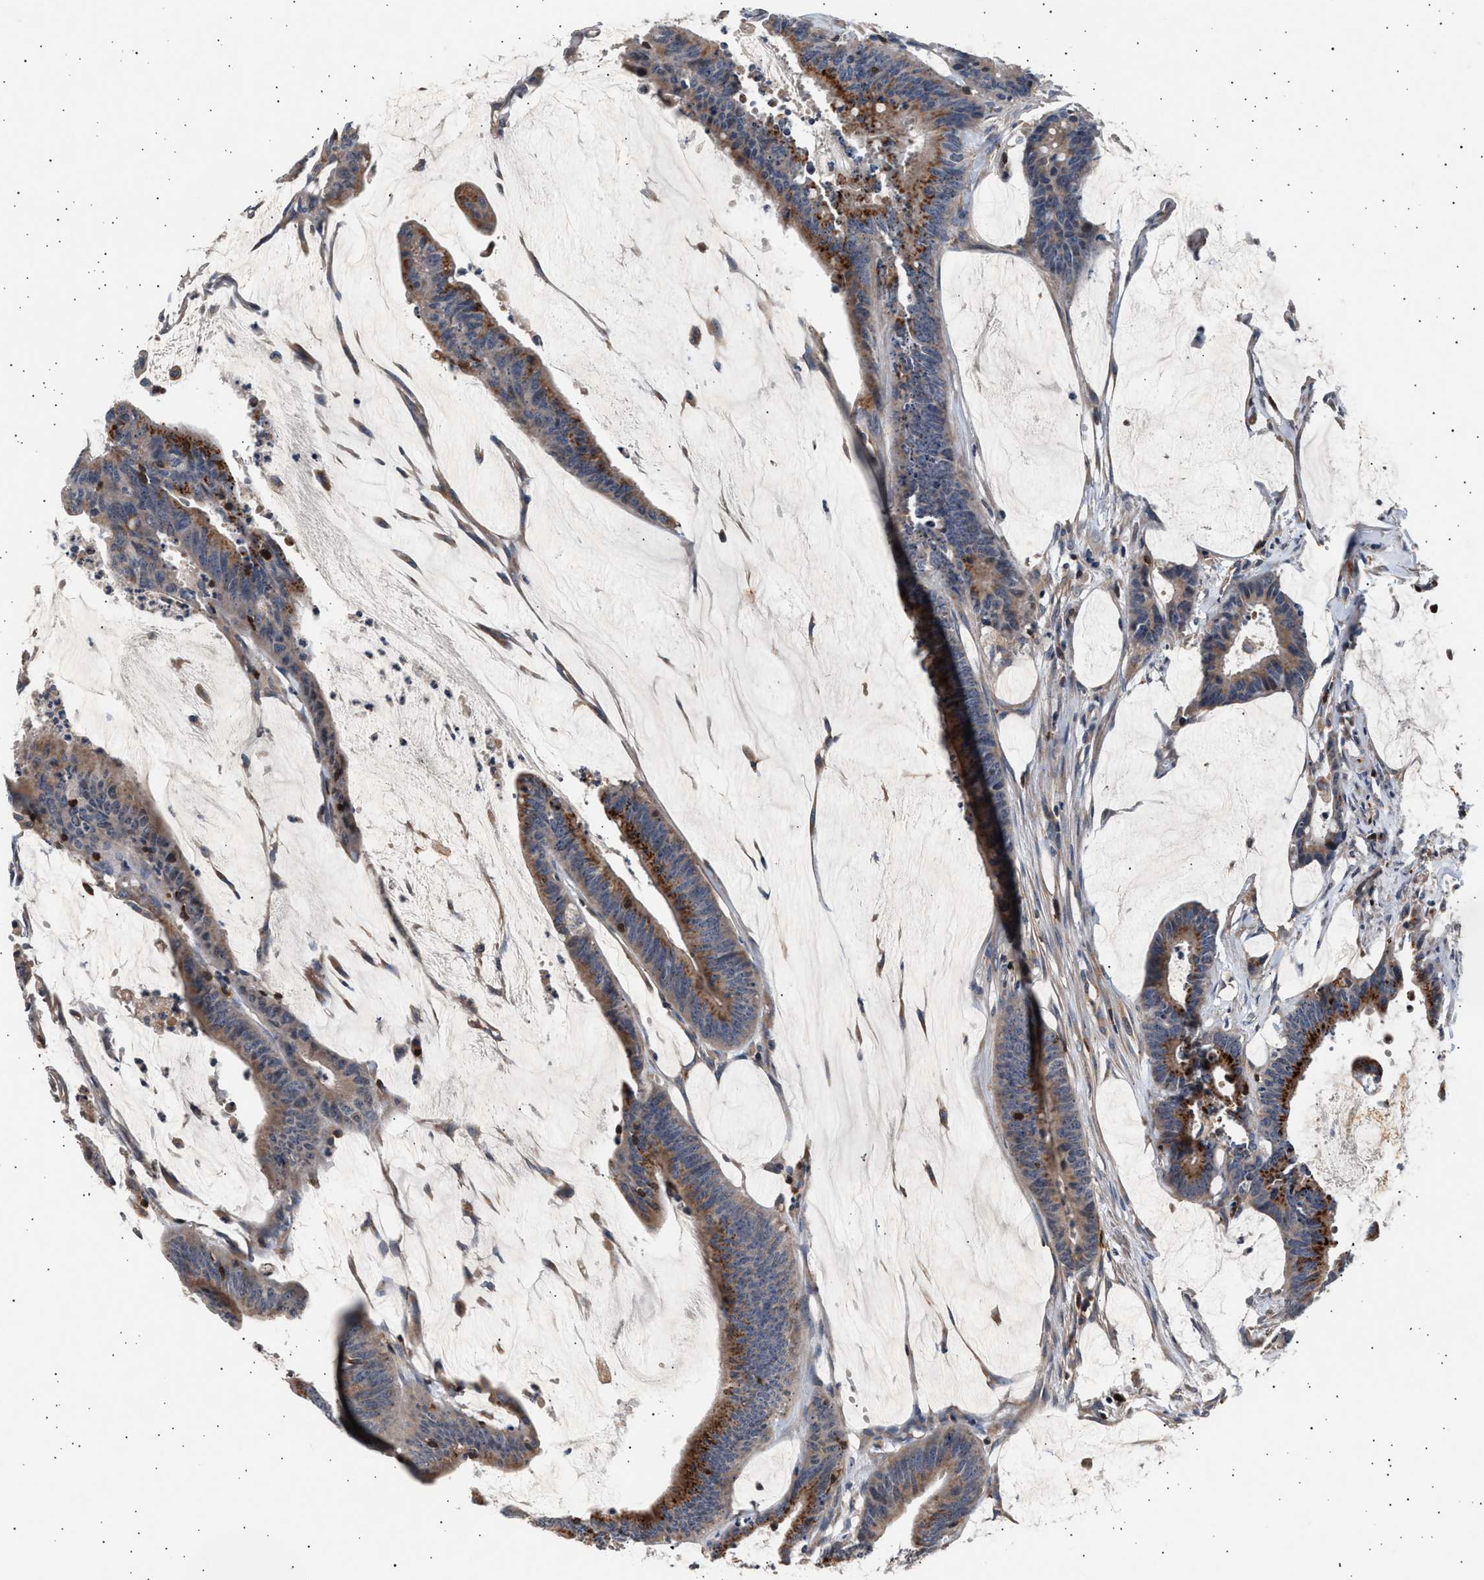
{"staining": {"intensity": "moderate", "quantity": ">75%", "location": "cytoplasmic/membranous"}, "tissue": "colorectal cancer", "cell_type": "Tumor cells", "image_type": "cancer", "snomed": [{"axis": "morphology", "description": "Adenocarcinoma, NOS"}, {"axis": "topography", "description": "Rectum"}], "caption": "Immunohistochemistry (DAB) staining of human colorectal cancer (adenocarcinoma) reveals moderate cytoplasmic/membranous protein staining in about >75% of tumor cells. Nuclei are stained in blue.", "gene": "GRAP2", "patient": {"sex": "female", "age": 66}}